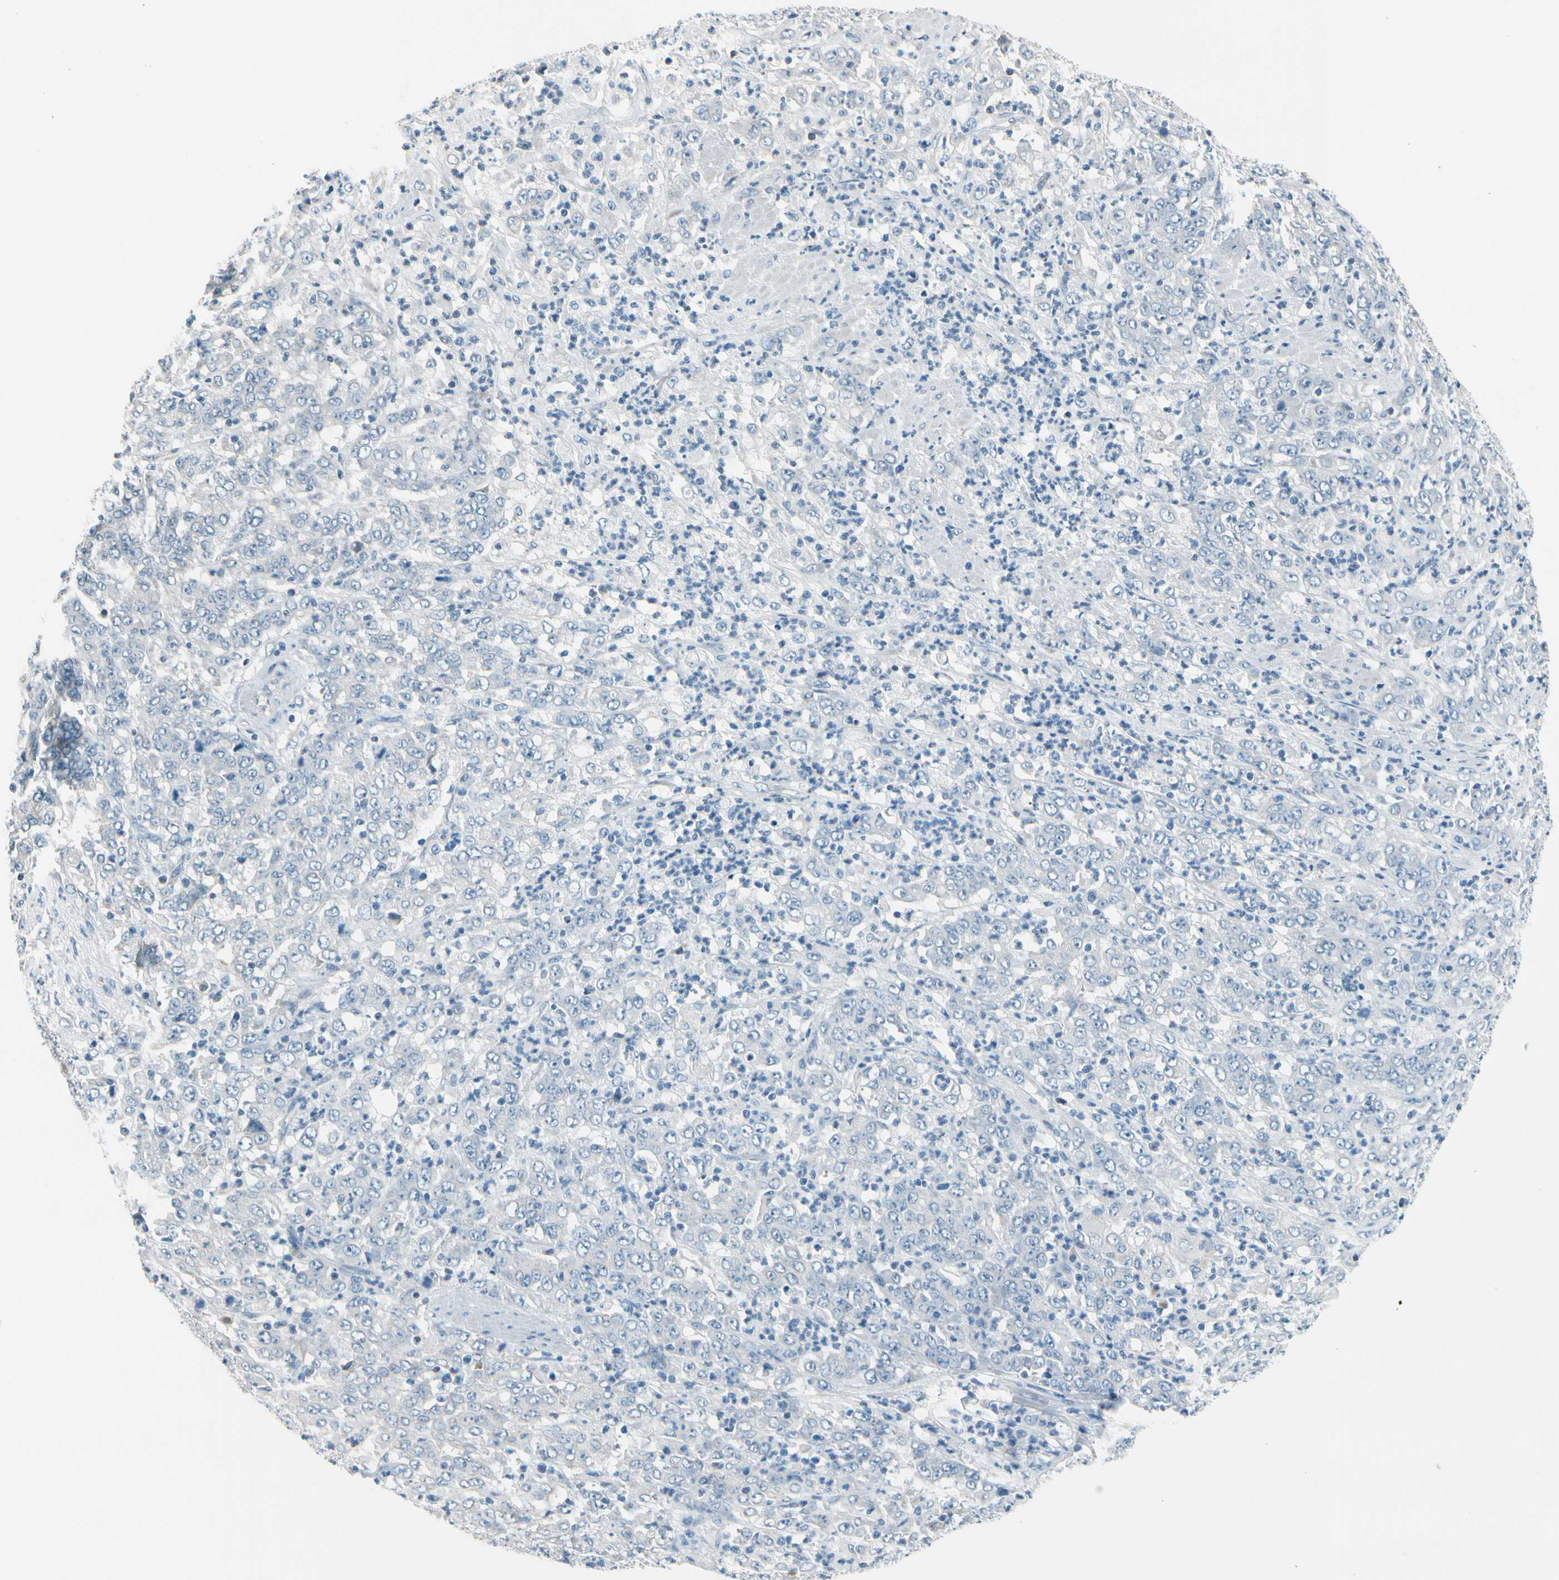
{"staining": {"intensity": "negative", "quantity": "none", "location": "none"}, "tissue": "stomach cancer", "cell_type": "Tumor cells", "image_type": "cancer", "snomed": [{"axis": "morphology", "description": "Adenocarcinoma, NOS"}, {"axis": "topography", "description": "Stomach, lower"}], "caption": "This is a micrograph of IHC staining of stomach cancer, which shows no expression in tumor cells. (DAB (3,3'-diaminobenzidine) IHC, high magnification).", "gene": "STK40", "patient": {"sex": "female", "age": 71}}